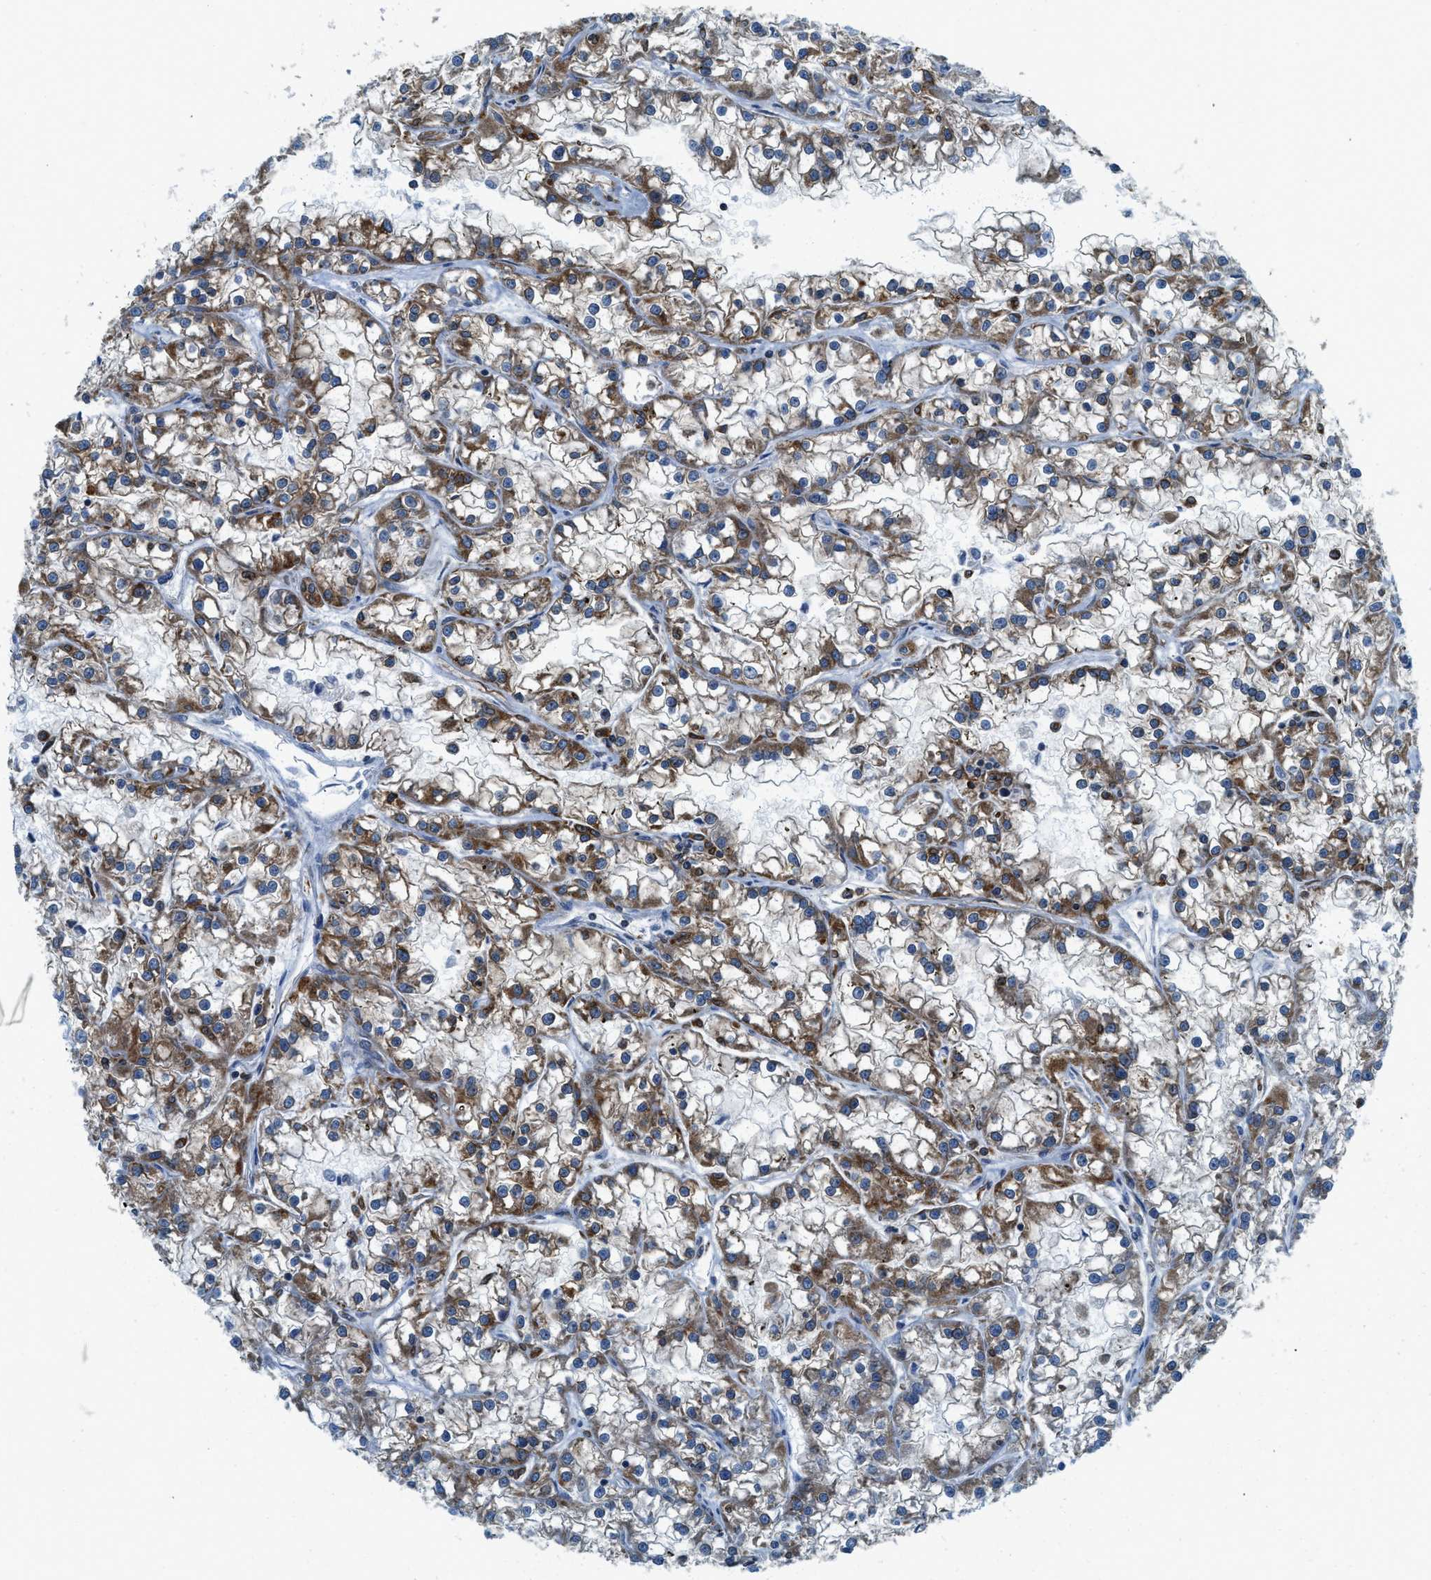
{"staining": {"intensity": "moderate", "quantity": ">75%", "location": "cytoplasmic/membranous"}, "tissue": "renal cancer", "cell_type": "Tumor cells", "image_type": "cancer", "snomed": [{"axis": "morphology", "description": "Adenocarcinoma, NOS"}, {"axis": "topography", "description": "Kidney"}], "caption": "Tumor cells reveal medium levels of moderate cytoplasmic/membranous staining in approximately >75% of cells in human renal adenocarcinoma.", "gene": "BCAP31", "patient": {"sex": "female", "age": 52}}